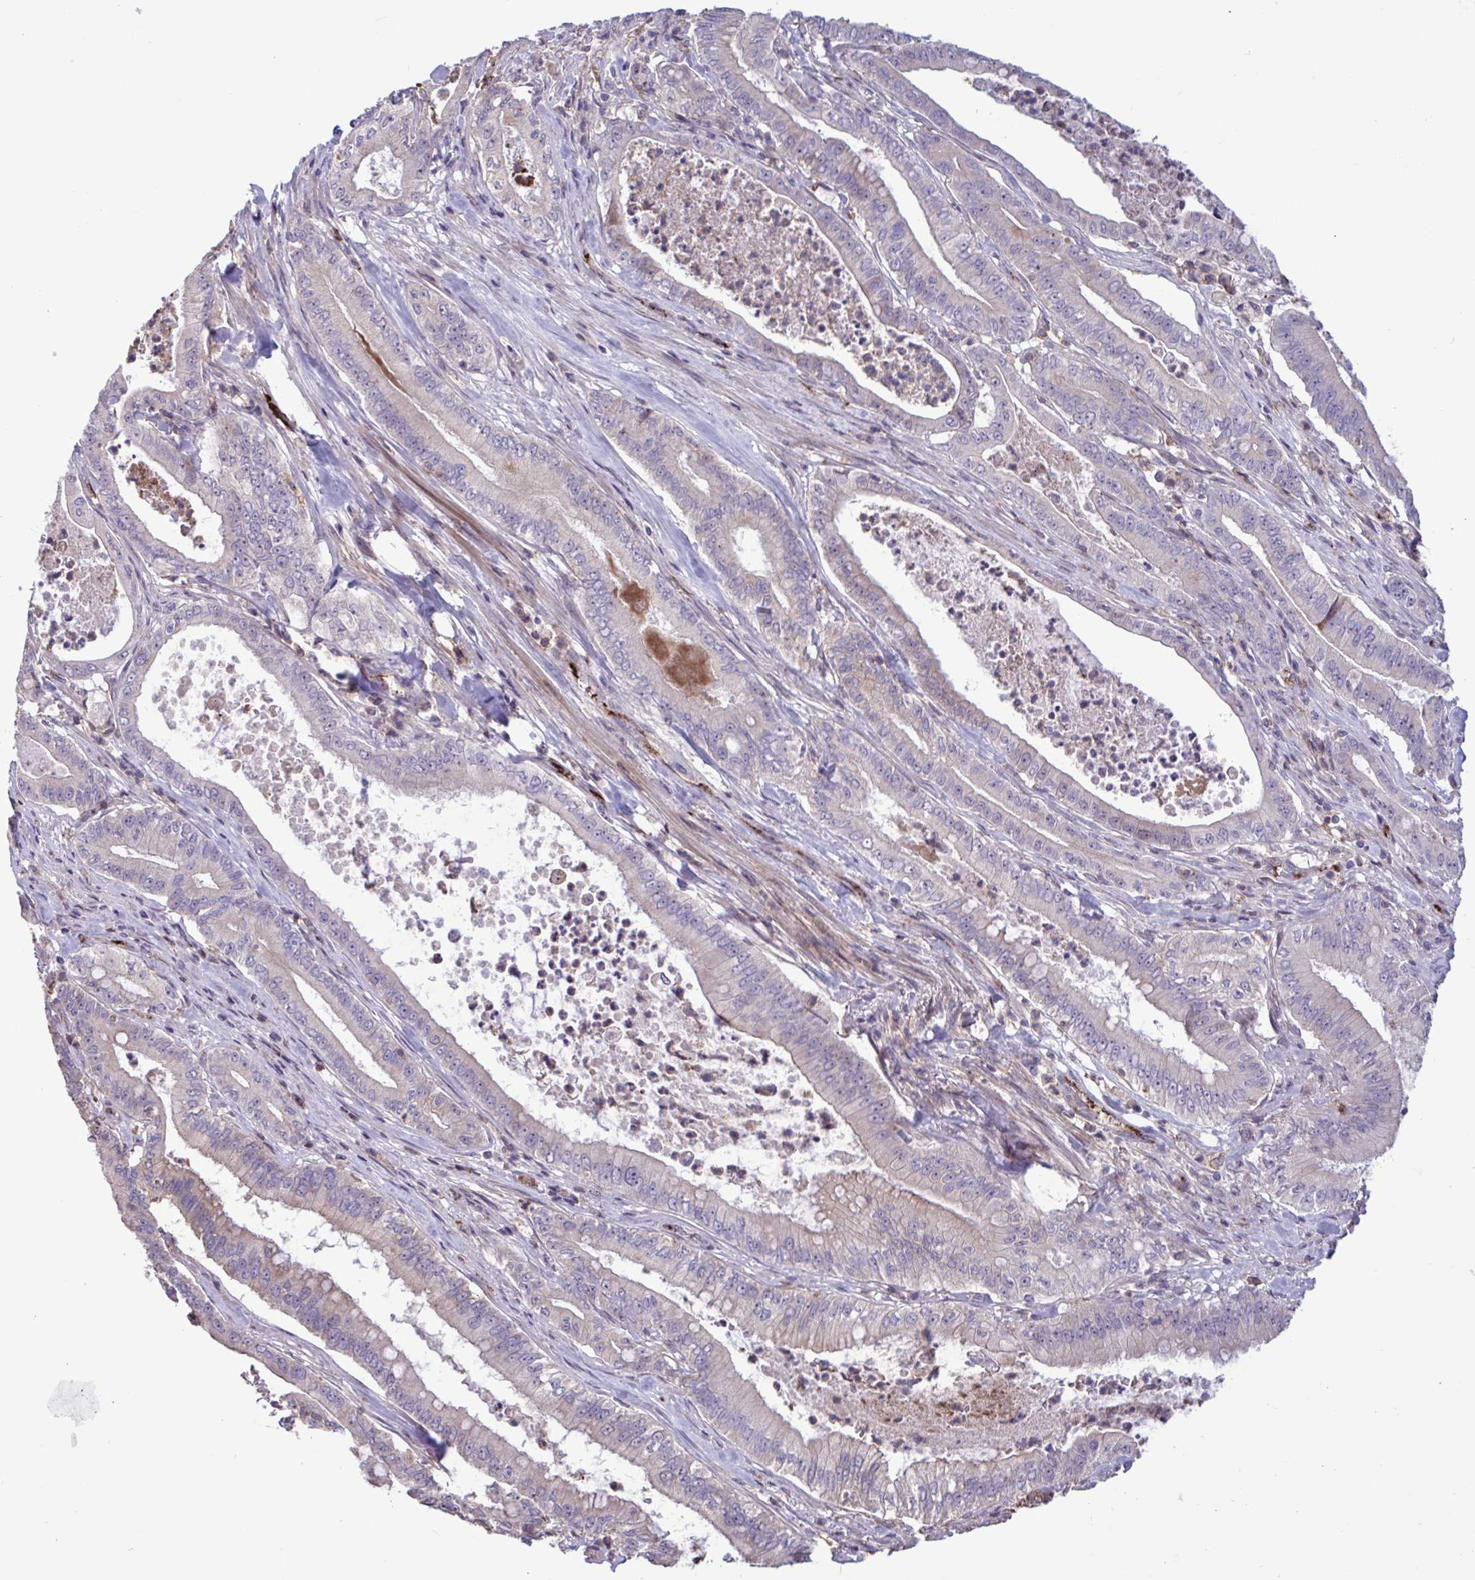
{"staining": {"intensity": "weak", "quantity": "25%-75%", "location": "cytoplasmic/membranous,nuclear"}, "tissue": "pancreatic cancer", "cell_type": "Tumor cells", "image_type": "cancer", "snomed": [{"axis": "morphology", "description": "Adenocarcinoma, NOS"}, {"axis": "topography", "description": "Pancreas"}], "caption": "Immunohistochemistry (IHC) photomicrograph of neoplastic tissue: pancreatic cancer (adenocarcinoma) stained using immunohistochemistry shows low levels of weak protein expression localized specifically in the cytoplasmic/membranous and nuclear of tumor cells, appearing as a cytoplasmic/membranous and nuclear brown color.", "gene": "CD101", "patient": {"sex": "male", "age": 71}}